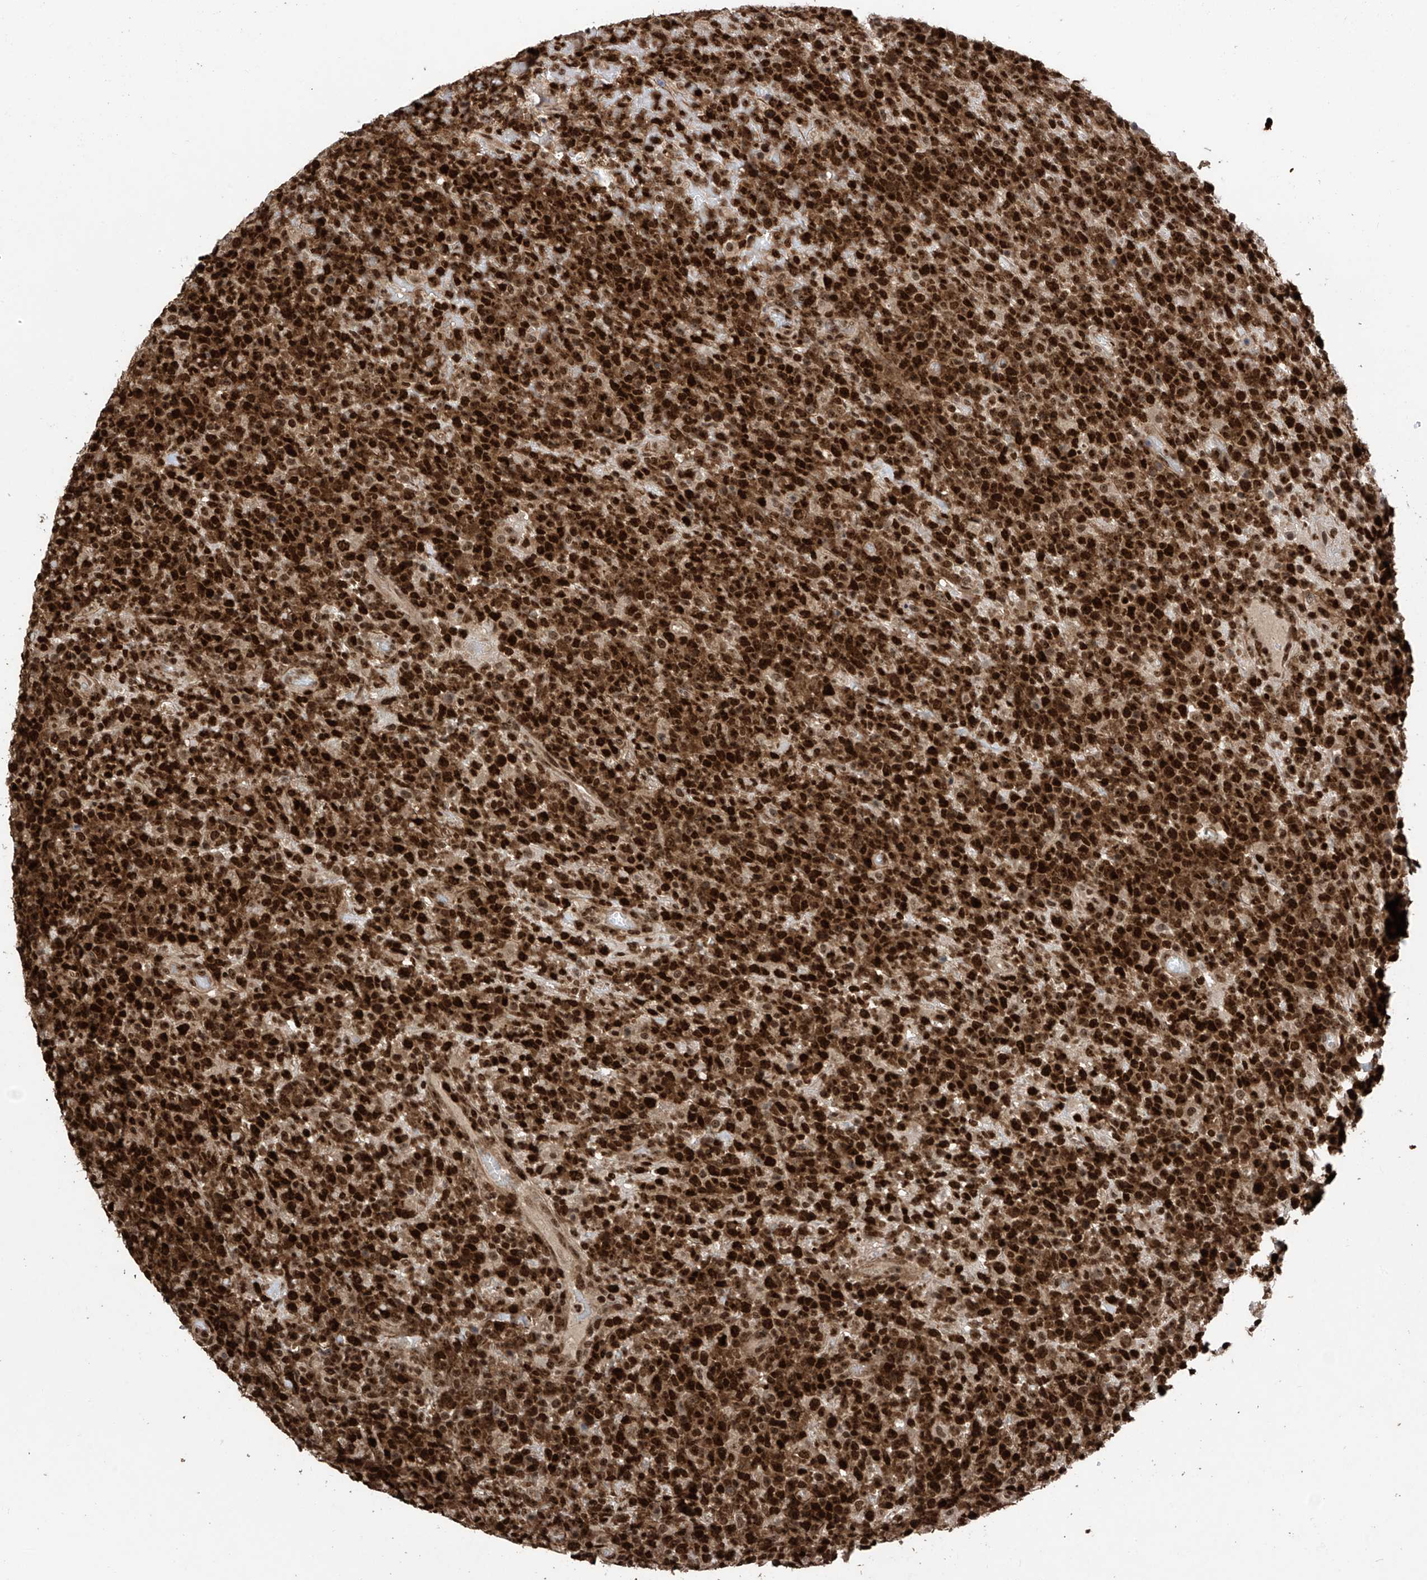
{"staining": {"intensity": "strong", "quantity": ">75%", "location": "nuclear"}, "tissue": "lymphoma", "cell_type": "Tumor cells", "image_type": "cancer", "snomed": [{"axis": "morphology", "description": "Malignant lymphoma, non-Hodgkin's type, High grade"}, {"axis": "topography", "description": "Colon"}], "caption": "Lymphoma tissue reveals strong nuclear staining in about >75% of tumor cells (Stains: DAB (3,3'-diaminobenzidine) in brown, nuclei in blue, Microscopy: brightfield microscopy at high magnification).", "gene": "DNAJC9", "patient": {"sex": "female", "age": 53}}